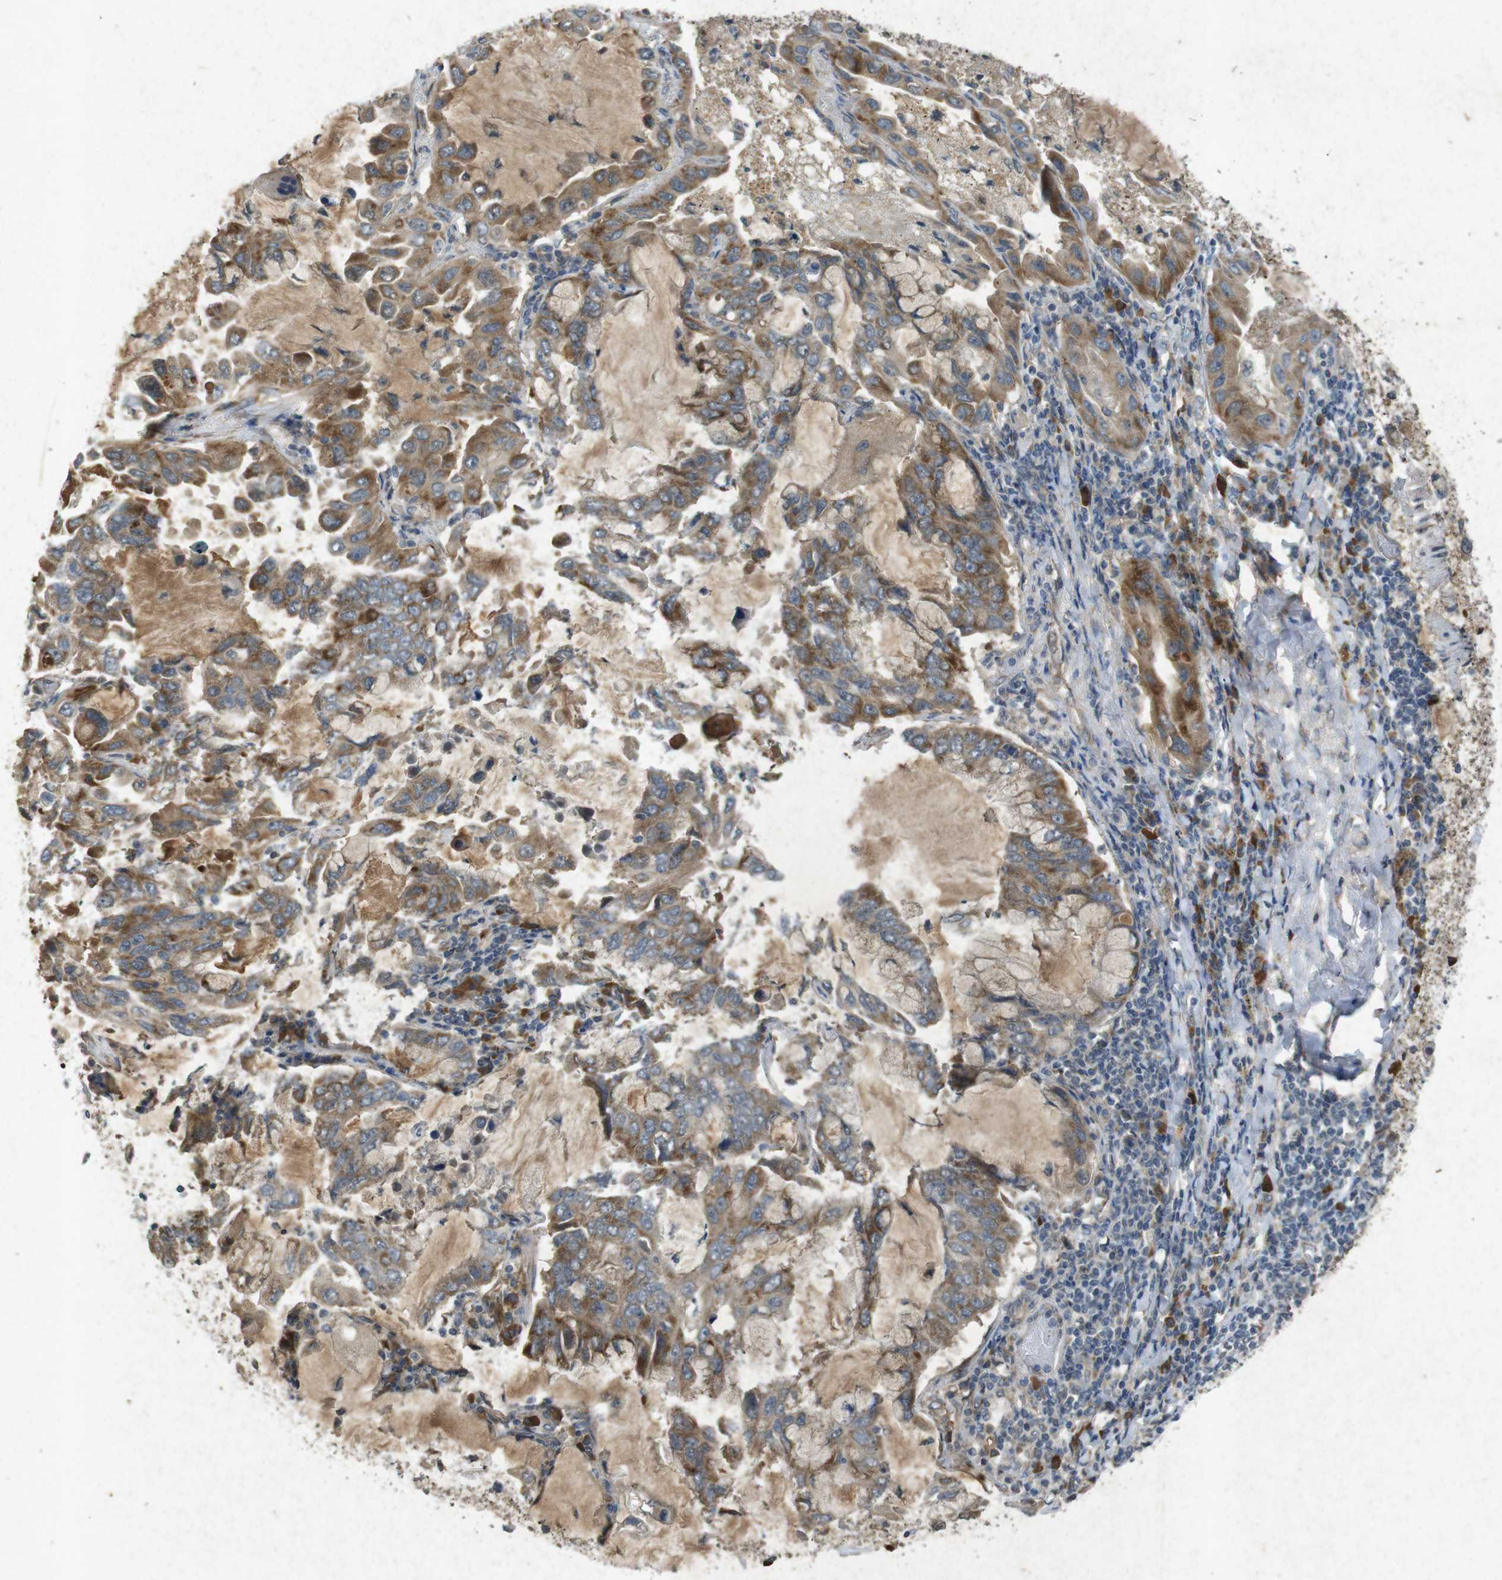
{"staining": {"intensity": "moderate", "quantity": "25%-75%", "location": "cytoplasmic/membranous"}, "tissue": "lung cancer", "cell_type": "Tumor cells", "image_type": "cancer", "snomed": [{"axis": "morphology", "description": "Adenocarcinoma, NOS"}, {"axis": "topography", "description": "Lung"}], "caption": "This is an image of immunohistochemistry staining of lung adenocarcinoma, which shows moderate positivity in the cytoplasmic/membranous of tumor cells.", "gene": "FLCN", "patient": {"sex": "male", "age": 64}}